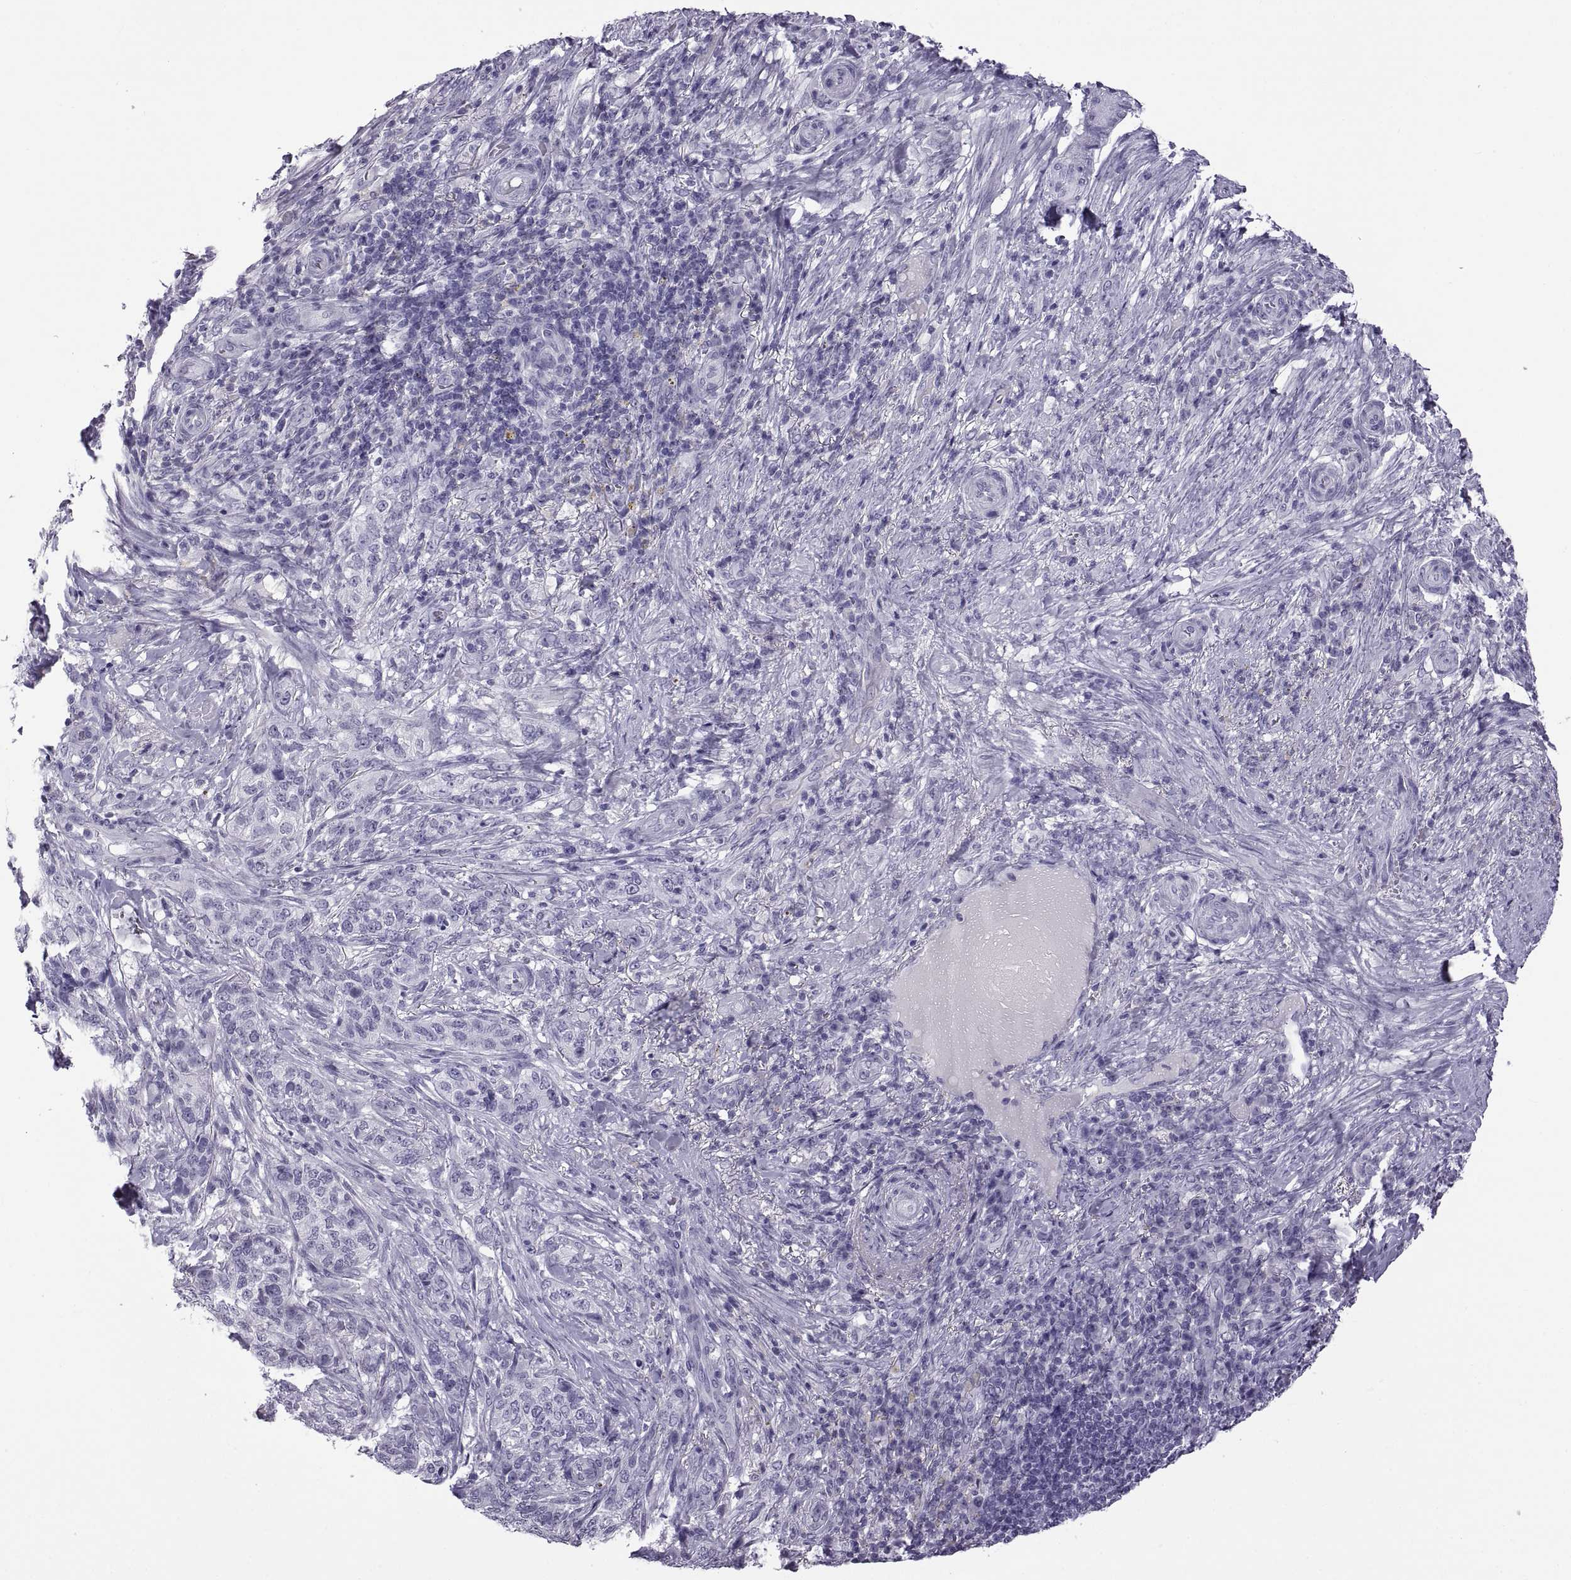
{"staining": {"intensity": "negative", "quantity": "none", "location": "none"}, "tissue": "skin cancer", "cell_type": "Tumor cells", "image_type": "cancer", "snomed": [{"axis": "morphology", "description": "Basal cell carcinoma"}, {"axis": "topography", "description": "Skin"}], "caption": "There is no significant staining in tumor cells of basal cell carcinoma (skin).", "gene": "RDM1", "patient": {"sex": "female", "age": 69}}